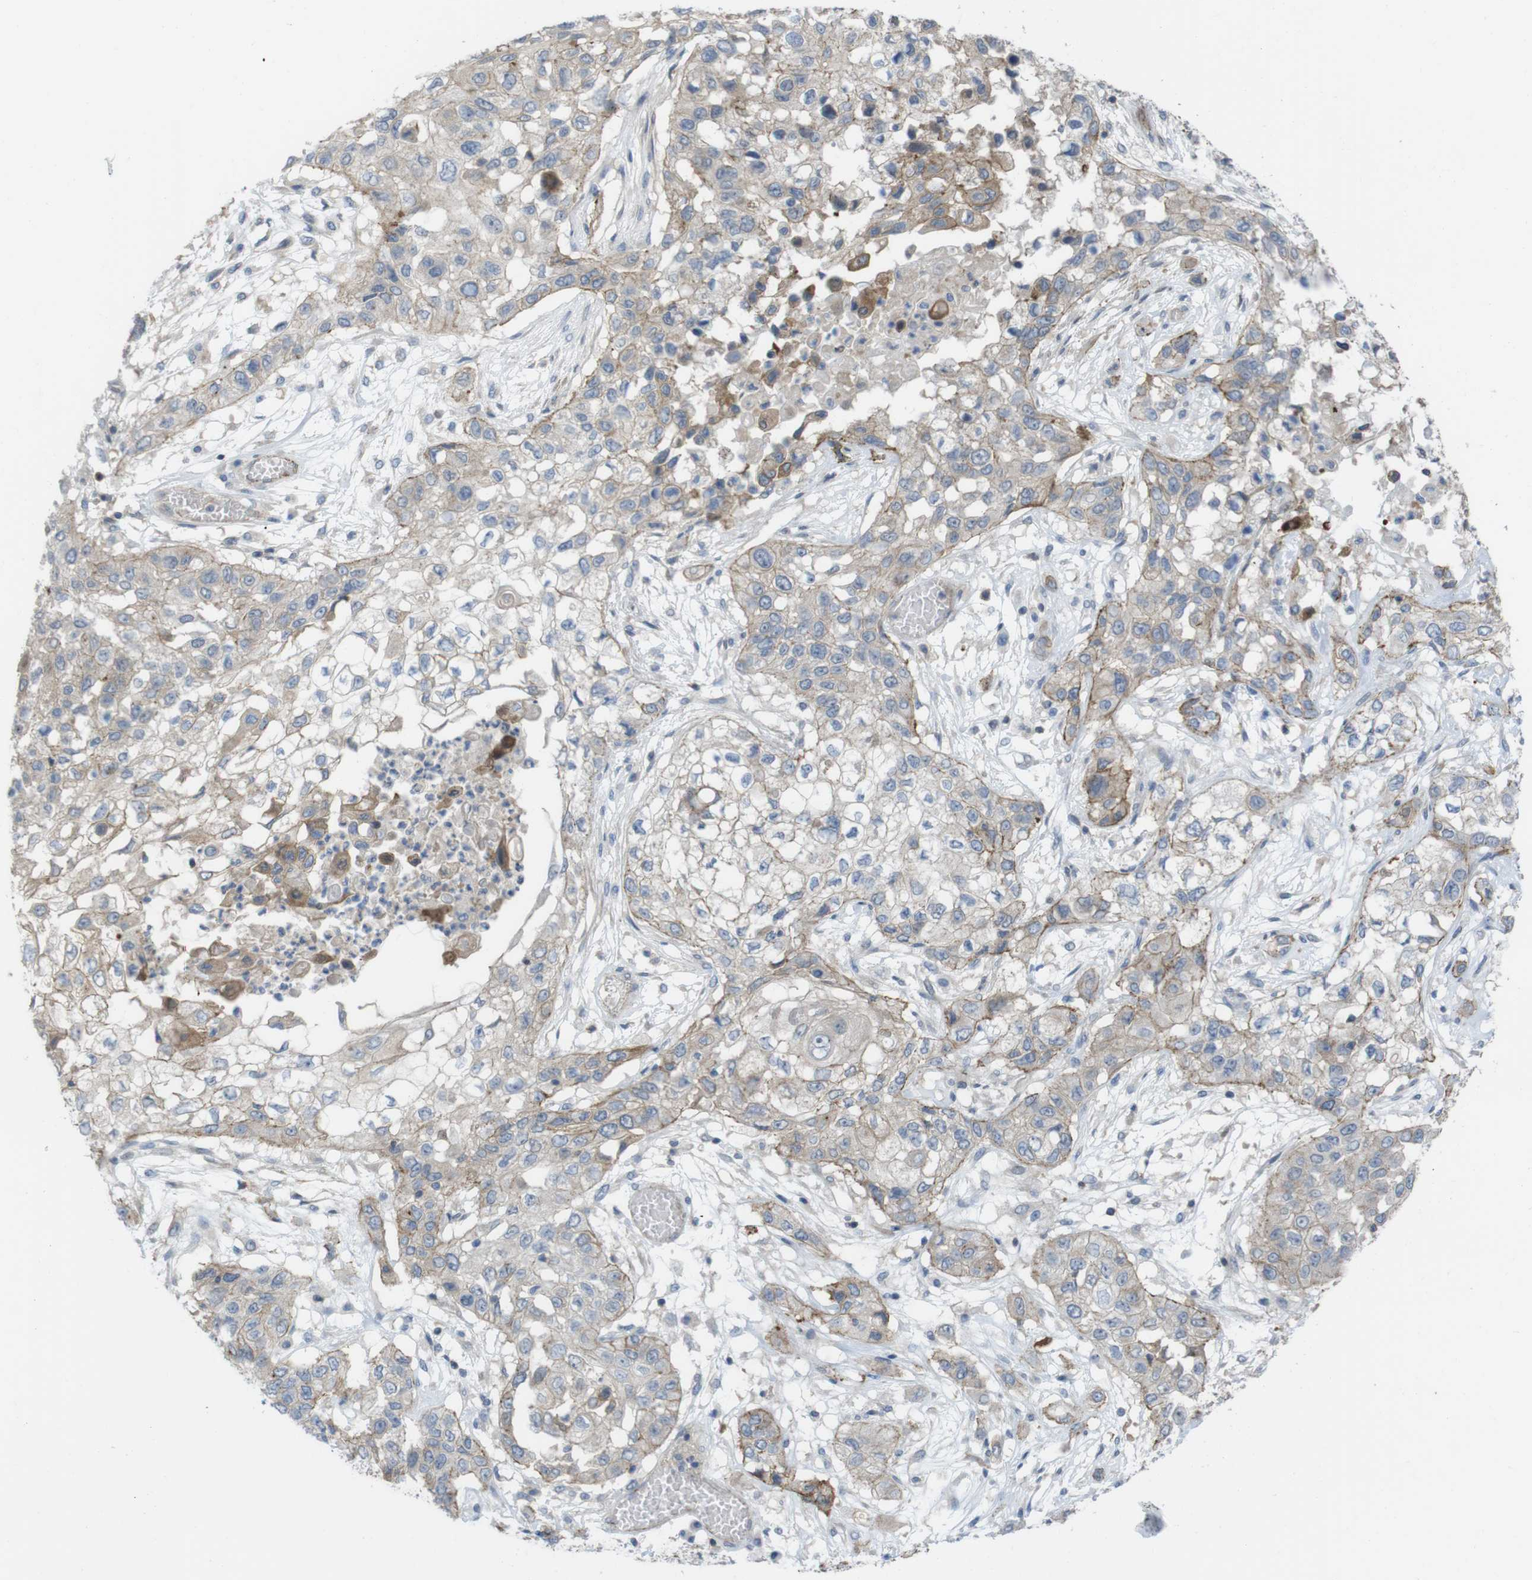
{"staining": {"intensity": "weak", "quantity": "25%-75%", "location": "cytoplasmic/membranous"}, "tissue": "lung cancer", "cell_type": "Tumor cells", "image_type": "cancer", "snomed": [{"axis": "morphology", "description": "Squamous cell carcinoma, NOS"}, {"axis": "topography", "description": "Lung"}], "caption": "Immunohistochemistry photomicrograph of neoplastic tissue: human lung cancer stained using immunohistochemistry (IHC) exhibits low levels of weak protein expression localized specifically in the cytoplasmic/membranous of tumor cells, appearing as a cytoplasmic/membranous brown color.", "gene": "PREX2", "patient": {"sex": "male", "age": 71}}